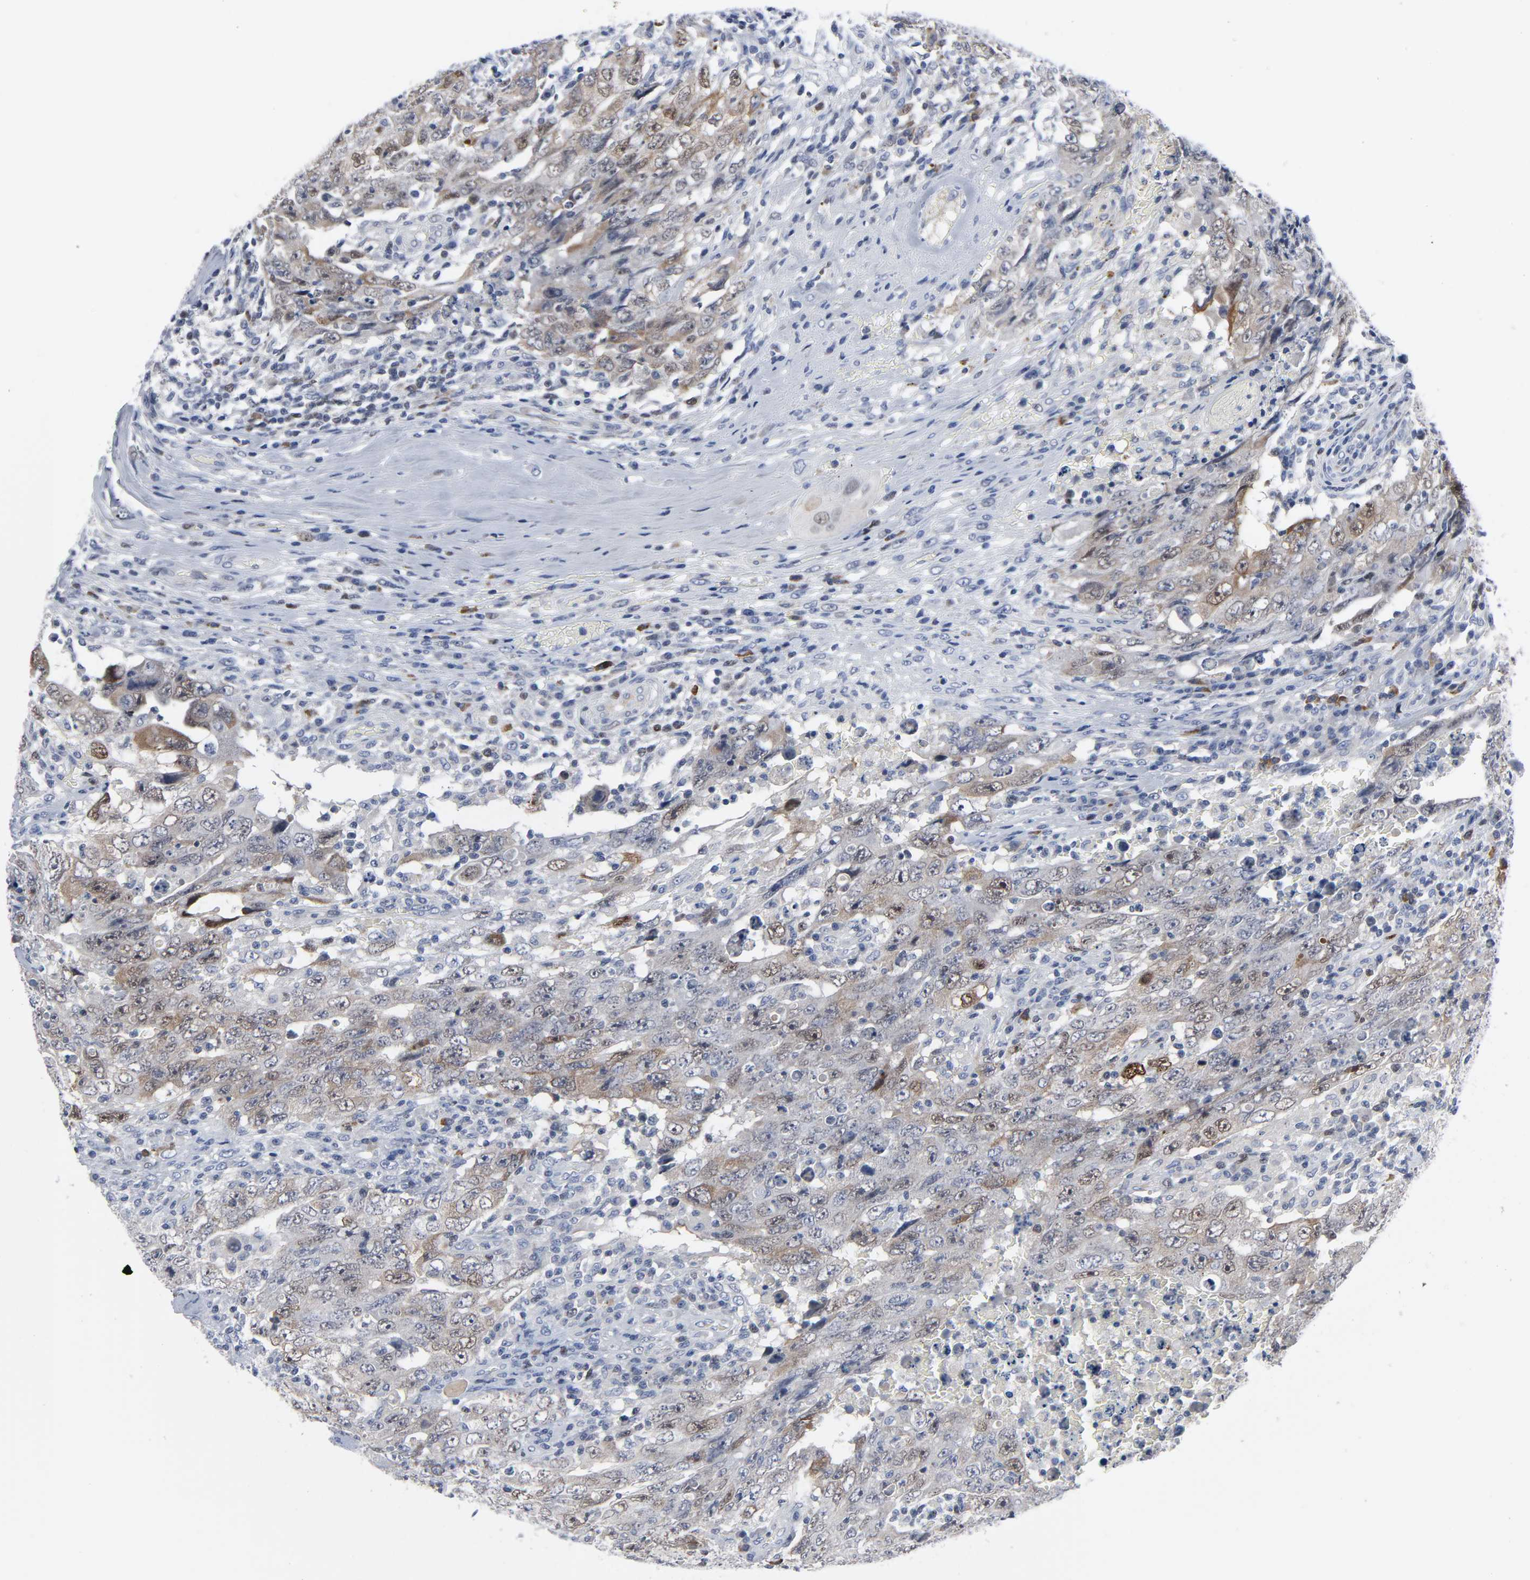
{"staining": {"intensity": "weak", "quantity": "25%-75%", "location": "cytoplasmic/membranous,nuclear"}, "tissue": "testis cancer", "cell_type": "Tumor cells", "image_type": "cancer", "snomed": [{"axis": "morphology", "description": "Carcinoma, Embryonal, NOS"}, {"axis": "topography", "description": "Testis"}], "caption": "A high-resolution photomicrograph shows immunohistochemistry (IHC) staining of testis embryonal carcinoma, which shows weak cytoplasmic/membranous and nuclear expression in approximately 25%-75% of tumor cells.", "gene": "WEE1", "patient": {"sex": "male", "age": 26}}